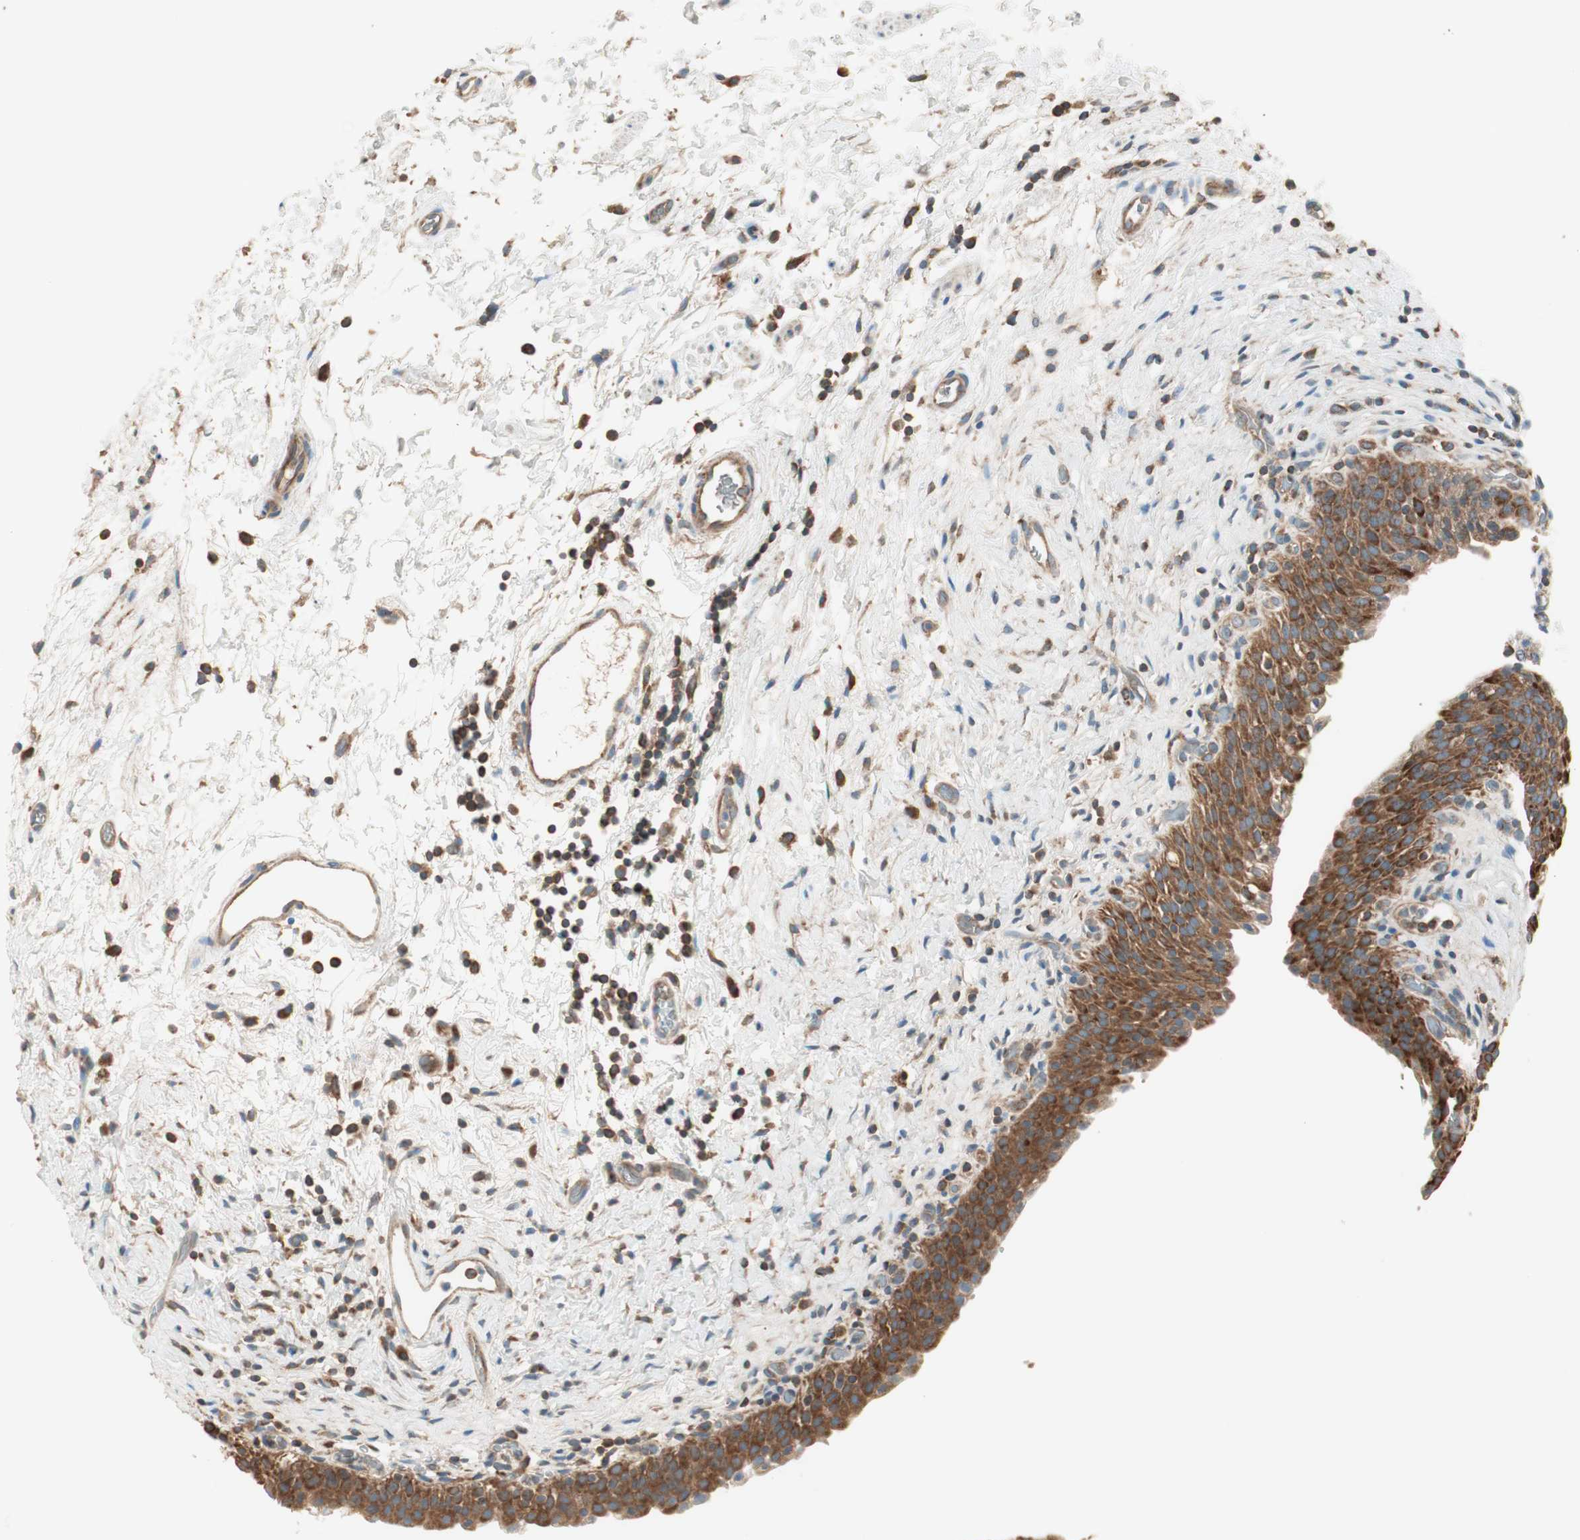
{"staining": {"intensity": "strong", "quantity": ">75%", "location": "cytoplasmic/membranous"}, "tissue": "urinary bladder", "cell_type": "Urothelial cells", "image_type": "normal", "snomed": [{"axis": "morphology", "description": "Normal tissue, NOS"}, {"axis": "topography", "description": "Urinary bladder"}], "caption": "Urinary bladder was stained to show a protein in brown. There is high levels of strong cytoplasmic/membranous positivity in approximately >75% of urothelial cells.", "gene": "CC2D1A", "patient": {"sex": "male", "age": 51}}